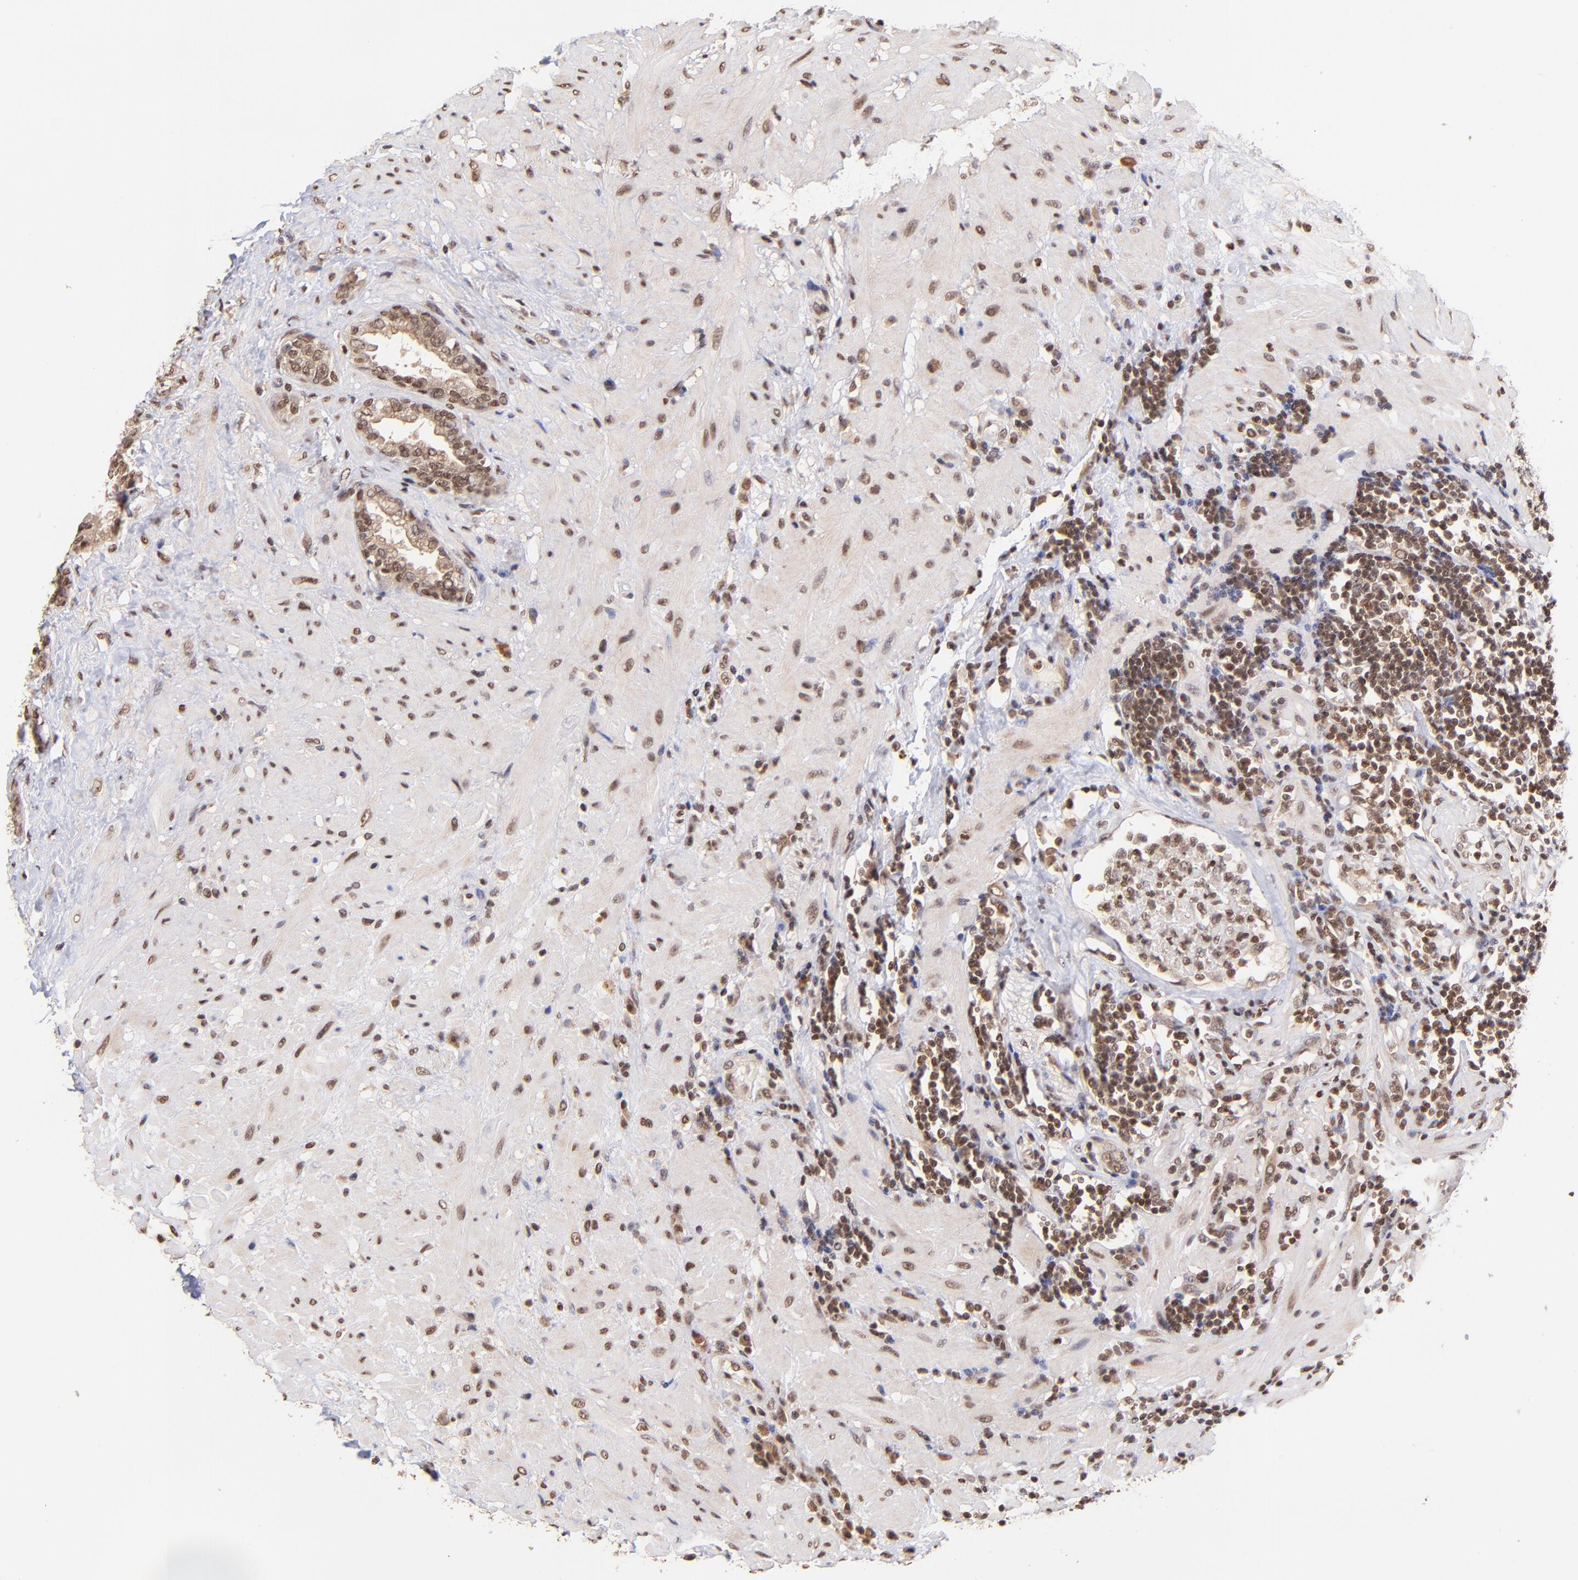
{"staining": {"intensity": "moderate", "quantity": ">75%", "location": "cytoplasmic/membranous,nuclear"}, "tissue": "seminal vesicle", "cell_type": "Glandular cells", "image_type": "normal", "snomed": [{"axis": "morphology", "description": "Normal tissue, NOS"}, {"axis": "topography", "description": "Seminal veicle"}], "caption": "A high-resolution micrograph shows IHC staining of unremarkable seminal vesicle, which reveals moderate cytoplasmic/membranous,nuclear staining in about >75% of glandular cells.", "gene": "WDR25", "patient": {"sex": "male", "age": 61}}